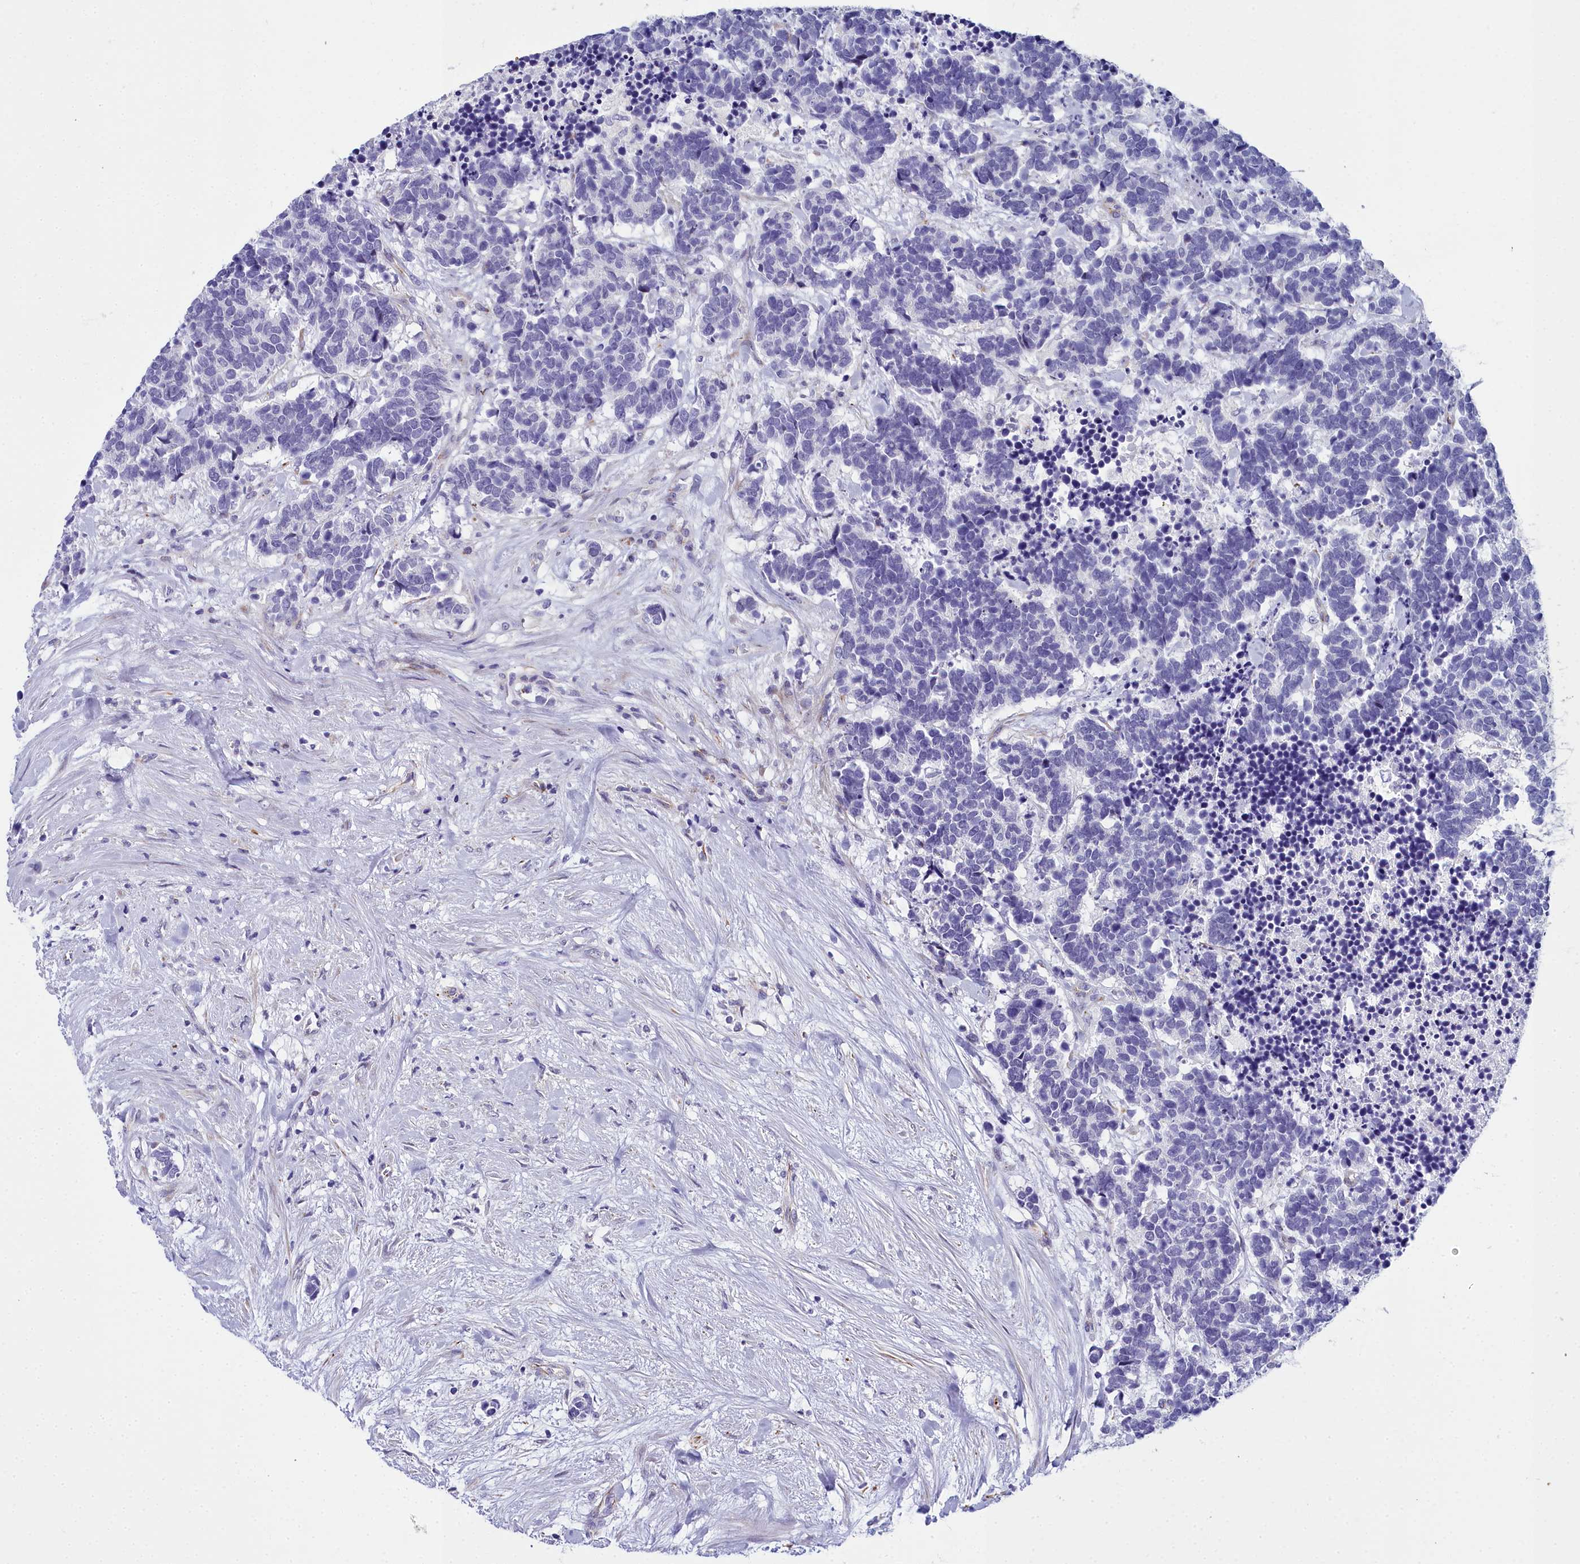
{"staining": {"intensity": "negative", "quantity": "none", "location": "none"}, "tissue": "carcinoid", "cell_type": "Tumor cells", "image_type": "cancer", "snomed": [{"axis": "morphology", "description": "Carcinoma, NOS"}, {"axis": "morphology", "description": "Carcinoid, malignant, NOS"}, {"axis": "topography", "description": "Prostate"}], "caption": "Micrograph shows no significant protein expression in tumor cells of carcinoid.", "gene": "TIMM22", "patient": {"sex": "male", "age": 57}}